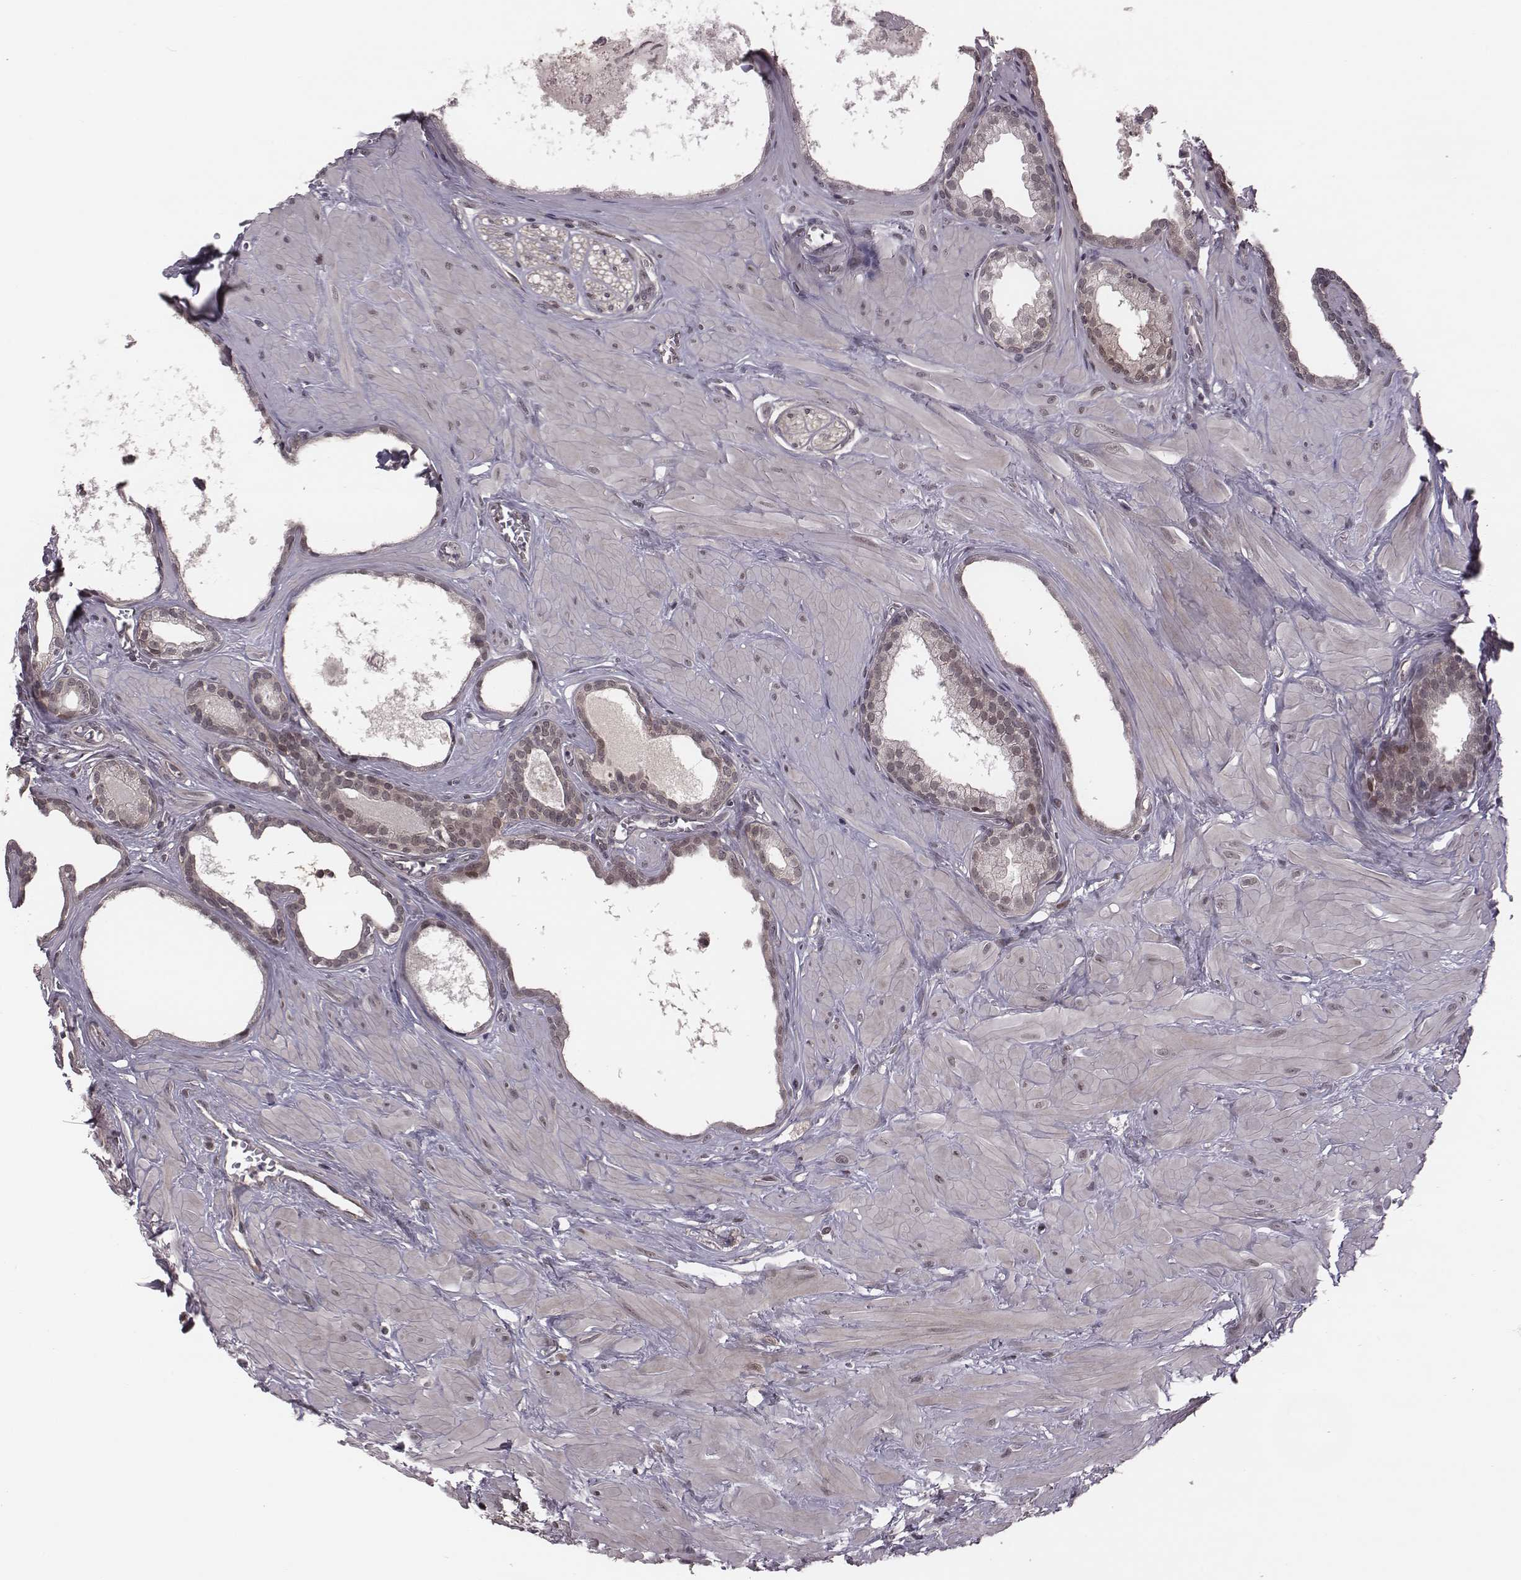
{"staining": {"intensity": "negative", "quantity": "none", "location": "none"}, "tissue": "prostate", "cell_type": "Glandular cells", "image_type": "normal", "snomed": [{"axis": "morphology", "description": "Normal tissue, NOS"}, {"axis": "topography", "description": "Prostate"}], "caption": "The image shows no significant staining in glandular cells of prostate.", "gene": "RPL3", "patient": {"sex": "male", "age": 48}}